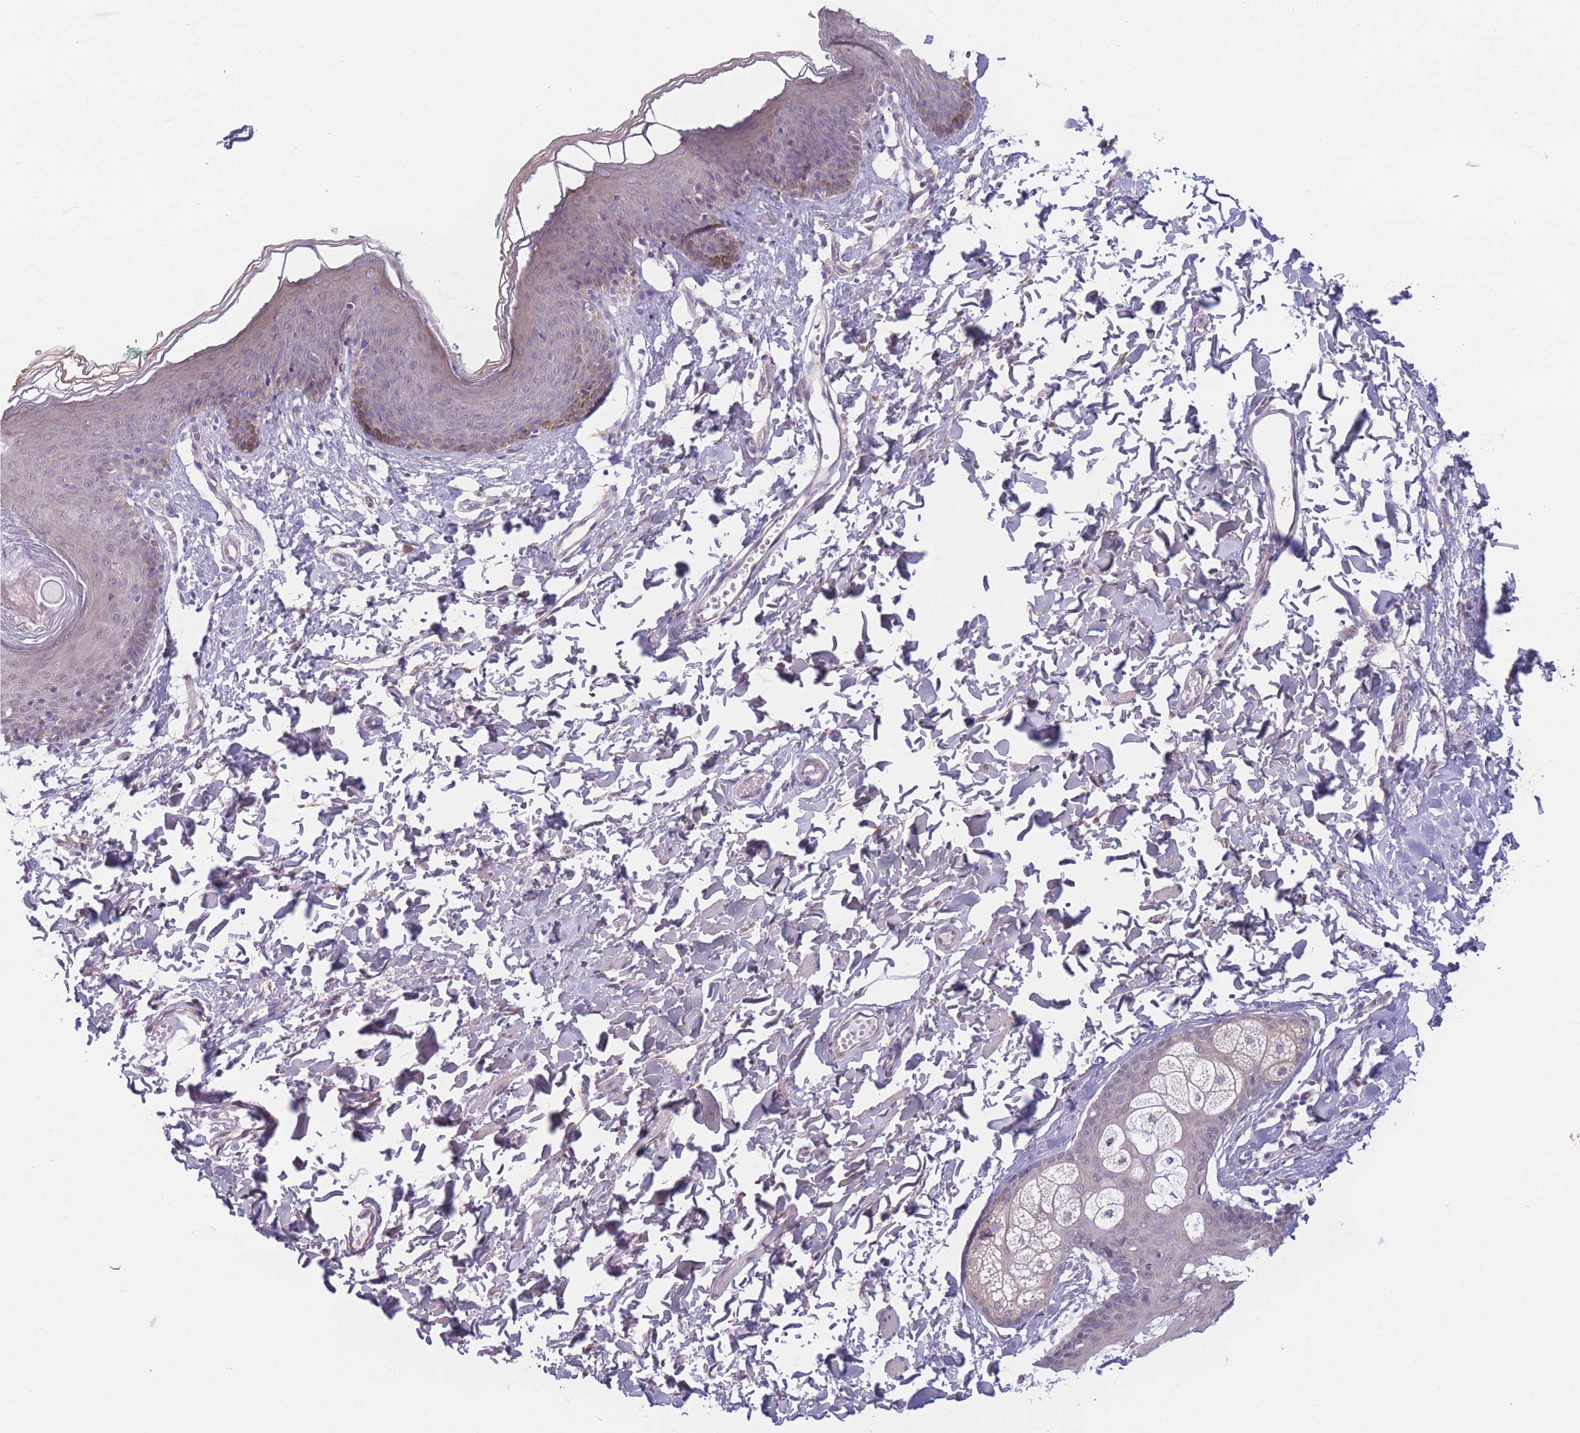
{"staining": {"intensity": "moderate", "quantity": "<25%", "location": "cytoplasmic/membranous"}, "tissue": "skin", "cell_type": "Epidermal cells", "image_type": "normal", "snomed": [{"axis": "morphology", "description": "Normal tissue, NOS"}, {"axis": "topography", "description": "Vulva"}], "caption": "Immunohistochemistry micrograph of unremarkable skin: skin stained using immunohistochemistry (IHC) reveals low levels of moderate protein expression localized specifically in the cytoplasmic/membranous of epidermal cells, appearing as a cytoplasmic/membranous brown color.", "gene": "COL27A1", "patient": {"sex": "female", "age": 66}}